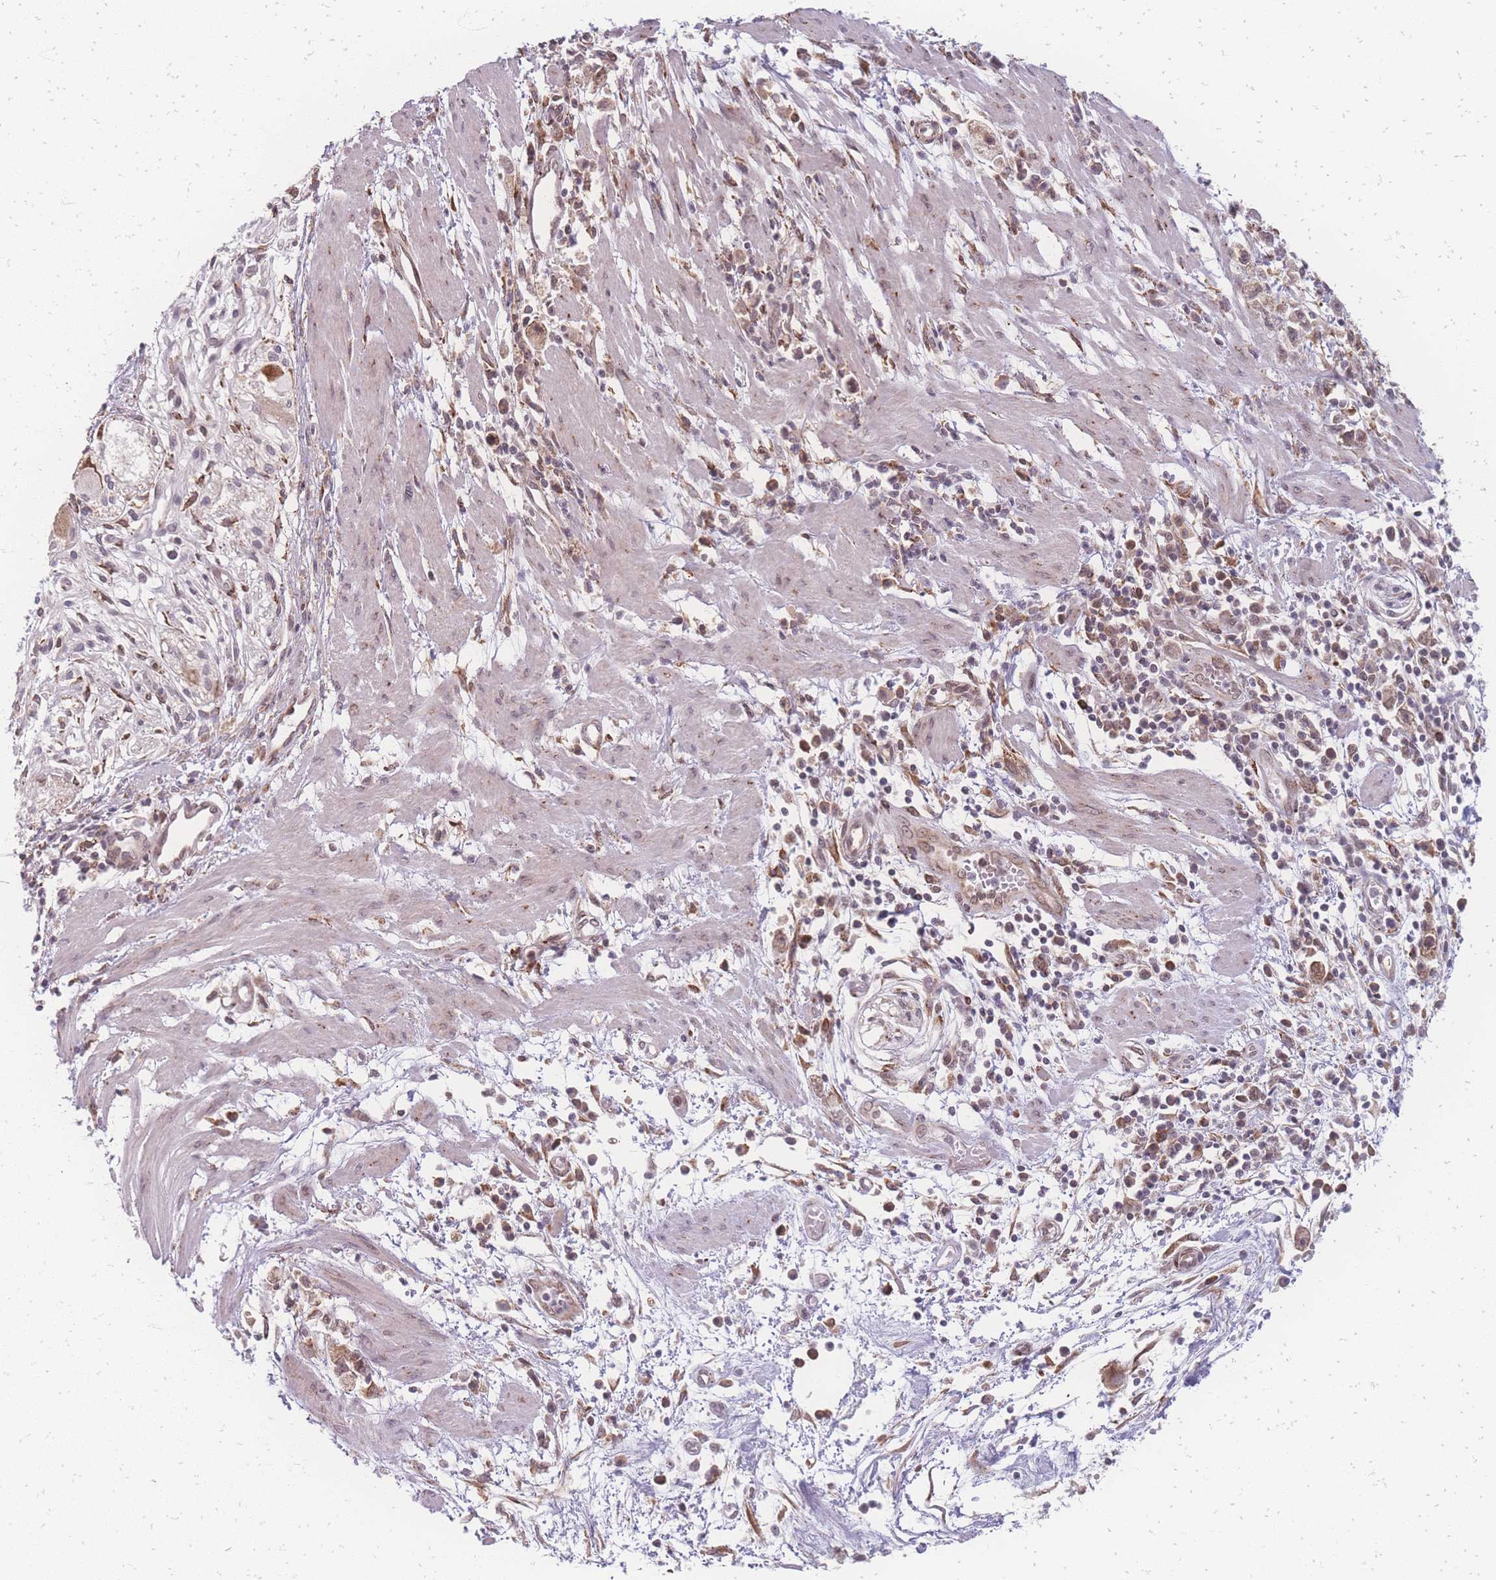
{"staining": {"intensity": "weak", "quantity": ">75%", "location": "cytoplasmic/membranous"}, "tissue": "stomach cancer", "cell_type": "Tumor cells", "image_type": "cancer", "snomed": [{"axis": "morphology", "description": "Adenocarcinoma, NOS"}, {"axis": "topography", "description": "Stomach"}], "caption": "Stomach cancer tissue demonstrates weak cytoplasmic/membranous staining in about >75% of tumor cells The staining was performed using DAB, with brown indicating positive protein expression. Nuclei are stained blue with hematoxylin.", "gene": "ZC3H13", "patient": {"sex": "female", "age": 59}}